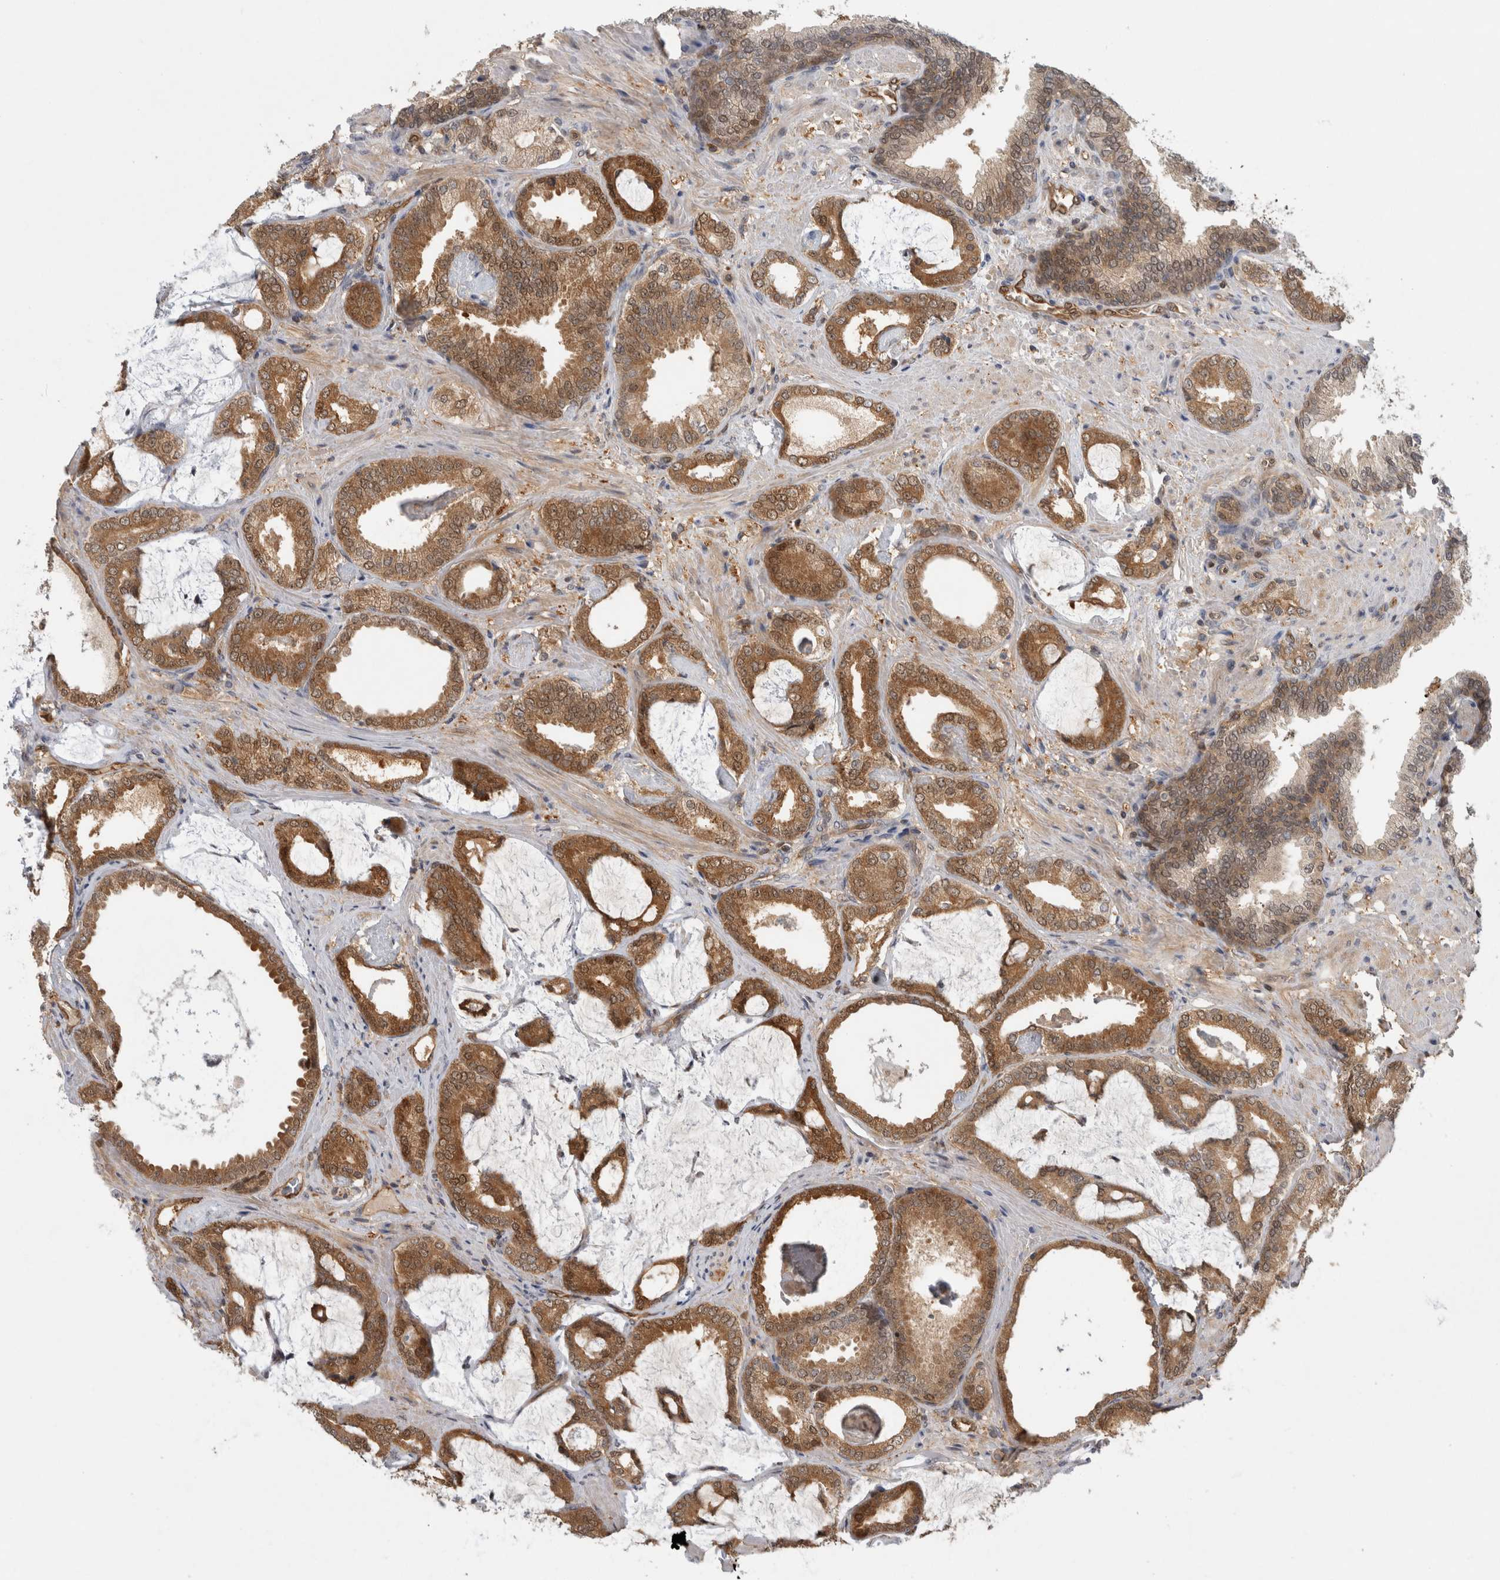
{"staining": {"intensity": "moderate", "quantity": ">75%", "location": "cytoplasmic/membranous,nuclear"}, "tissue": "prostate cancer", "cell_type": "Tumor cells", "image_type": "cancer", "snomed": [{"axis": "morphology", "description": "Adenocarcinoma, Low grade"}, {"axis": "topography", "description": "Prostate"}], "caption": "A micrograph of human adenocarcinoma (low-grade) (prostate) stained for a protein demonstrates moderate cytoplasmic/membranous and nuclear brown staining in tumor cells.", "gene": "ASTN2", "patient": {"sex": "male", "age": 71}}